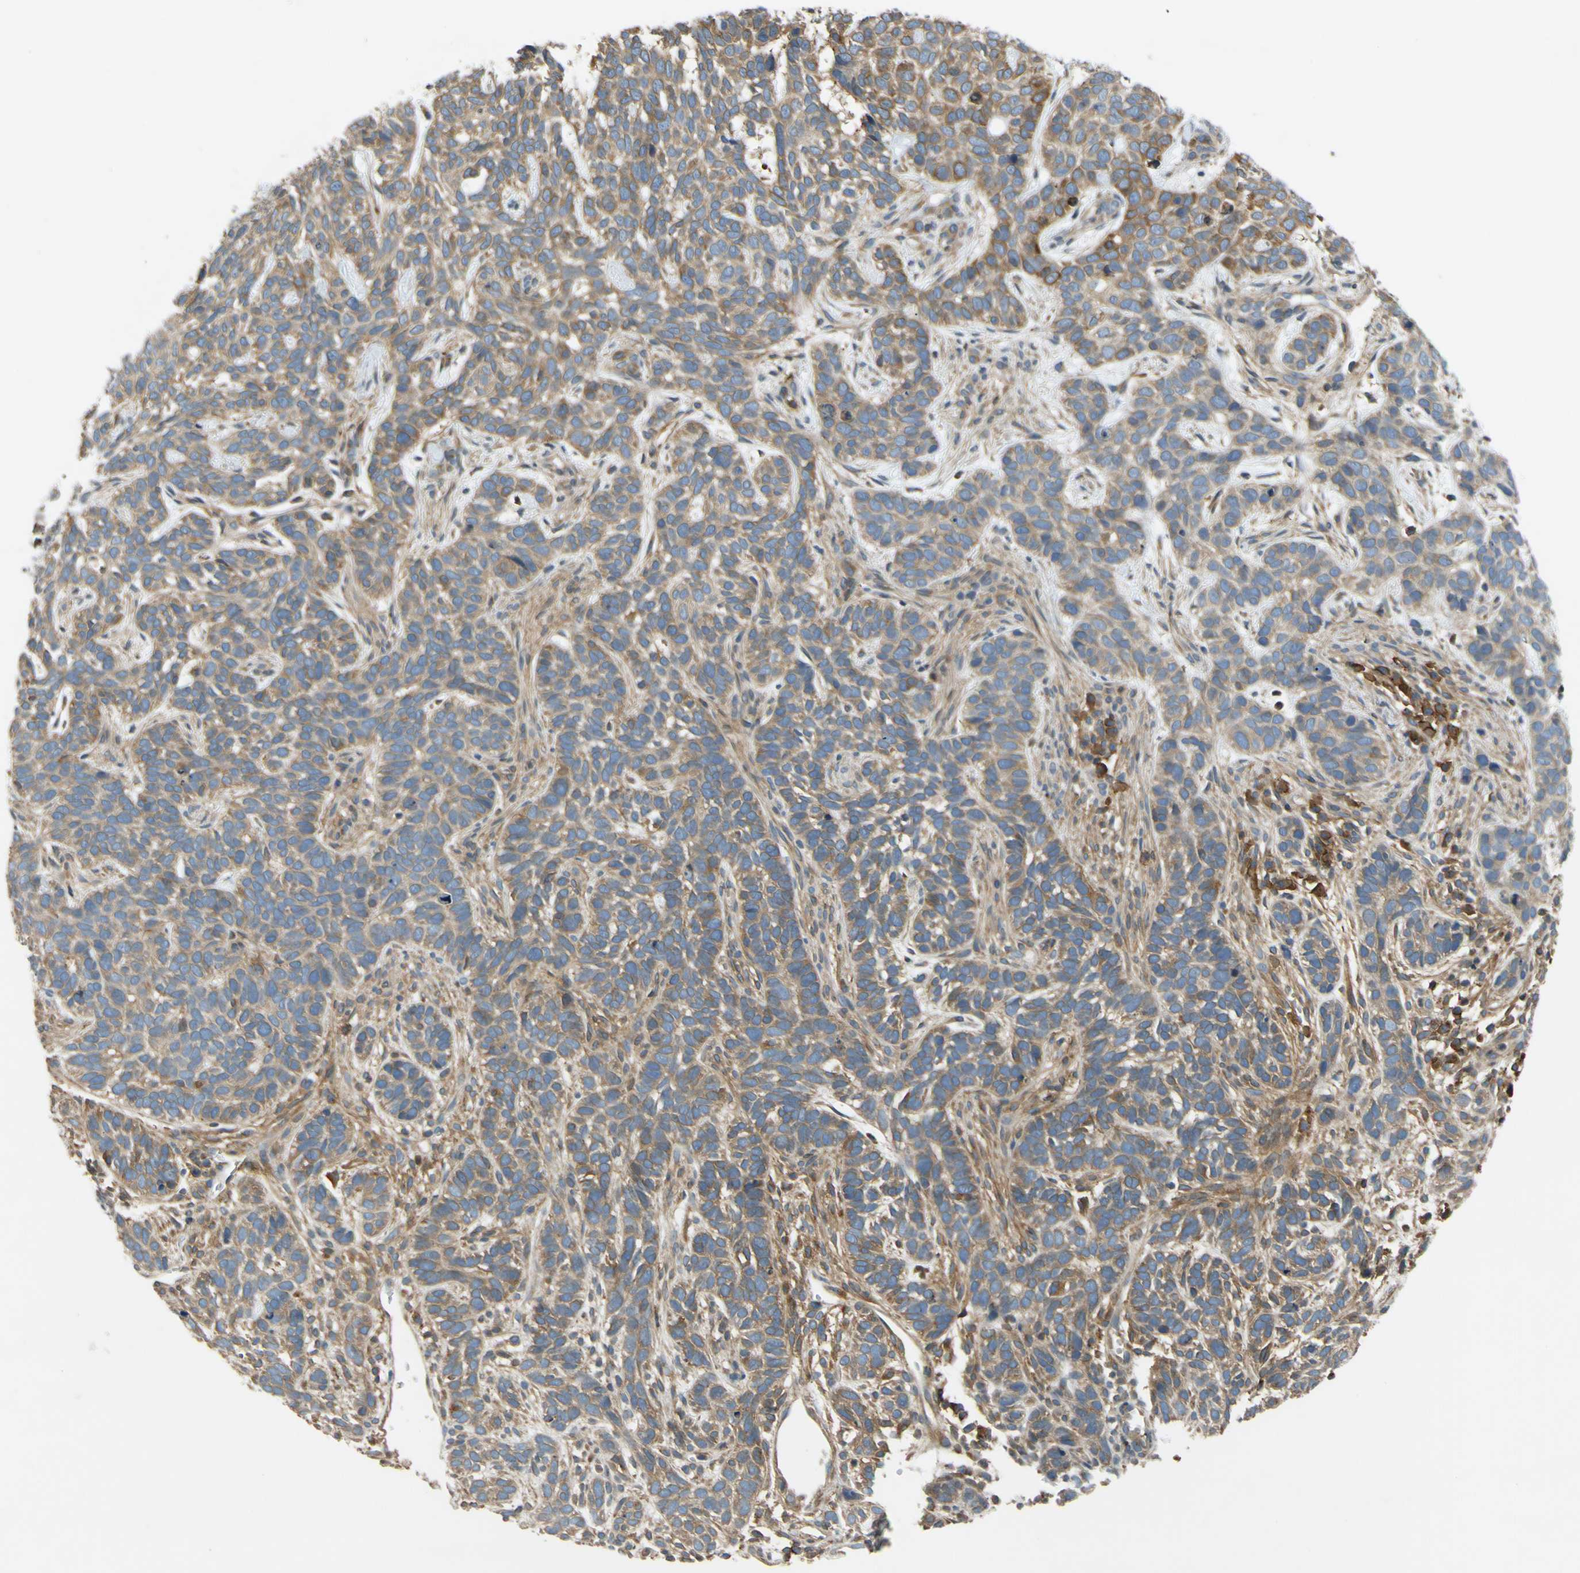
{"staining": {"intensity": "weak", "quantity": ">75%", "location": "cytoplasmic/membranous"}, "tissue": "skin cancer", "cell_type": "Tumor cells", "image_type": "cancer", "snomed": [{"axis": "morphology", "description": "Basal cell carcinoma"}, {"axis": "topography", "description": "Skin"}], "caption": "Immunohistochemical staining of human skin cancer (basal cell carcinoma) reveals low levels of weak cytoplasmic/membranous protein positivity in about >75% of tumor cells.", "gene": "POR", "patient": {"sex": "male", "age": 87}}